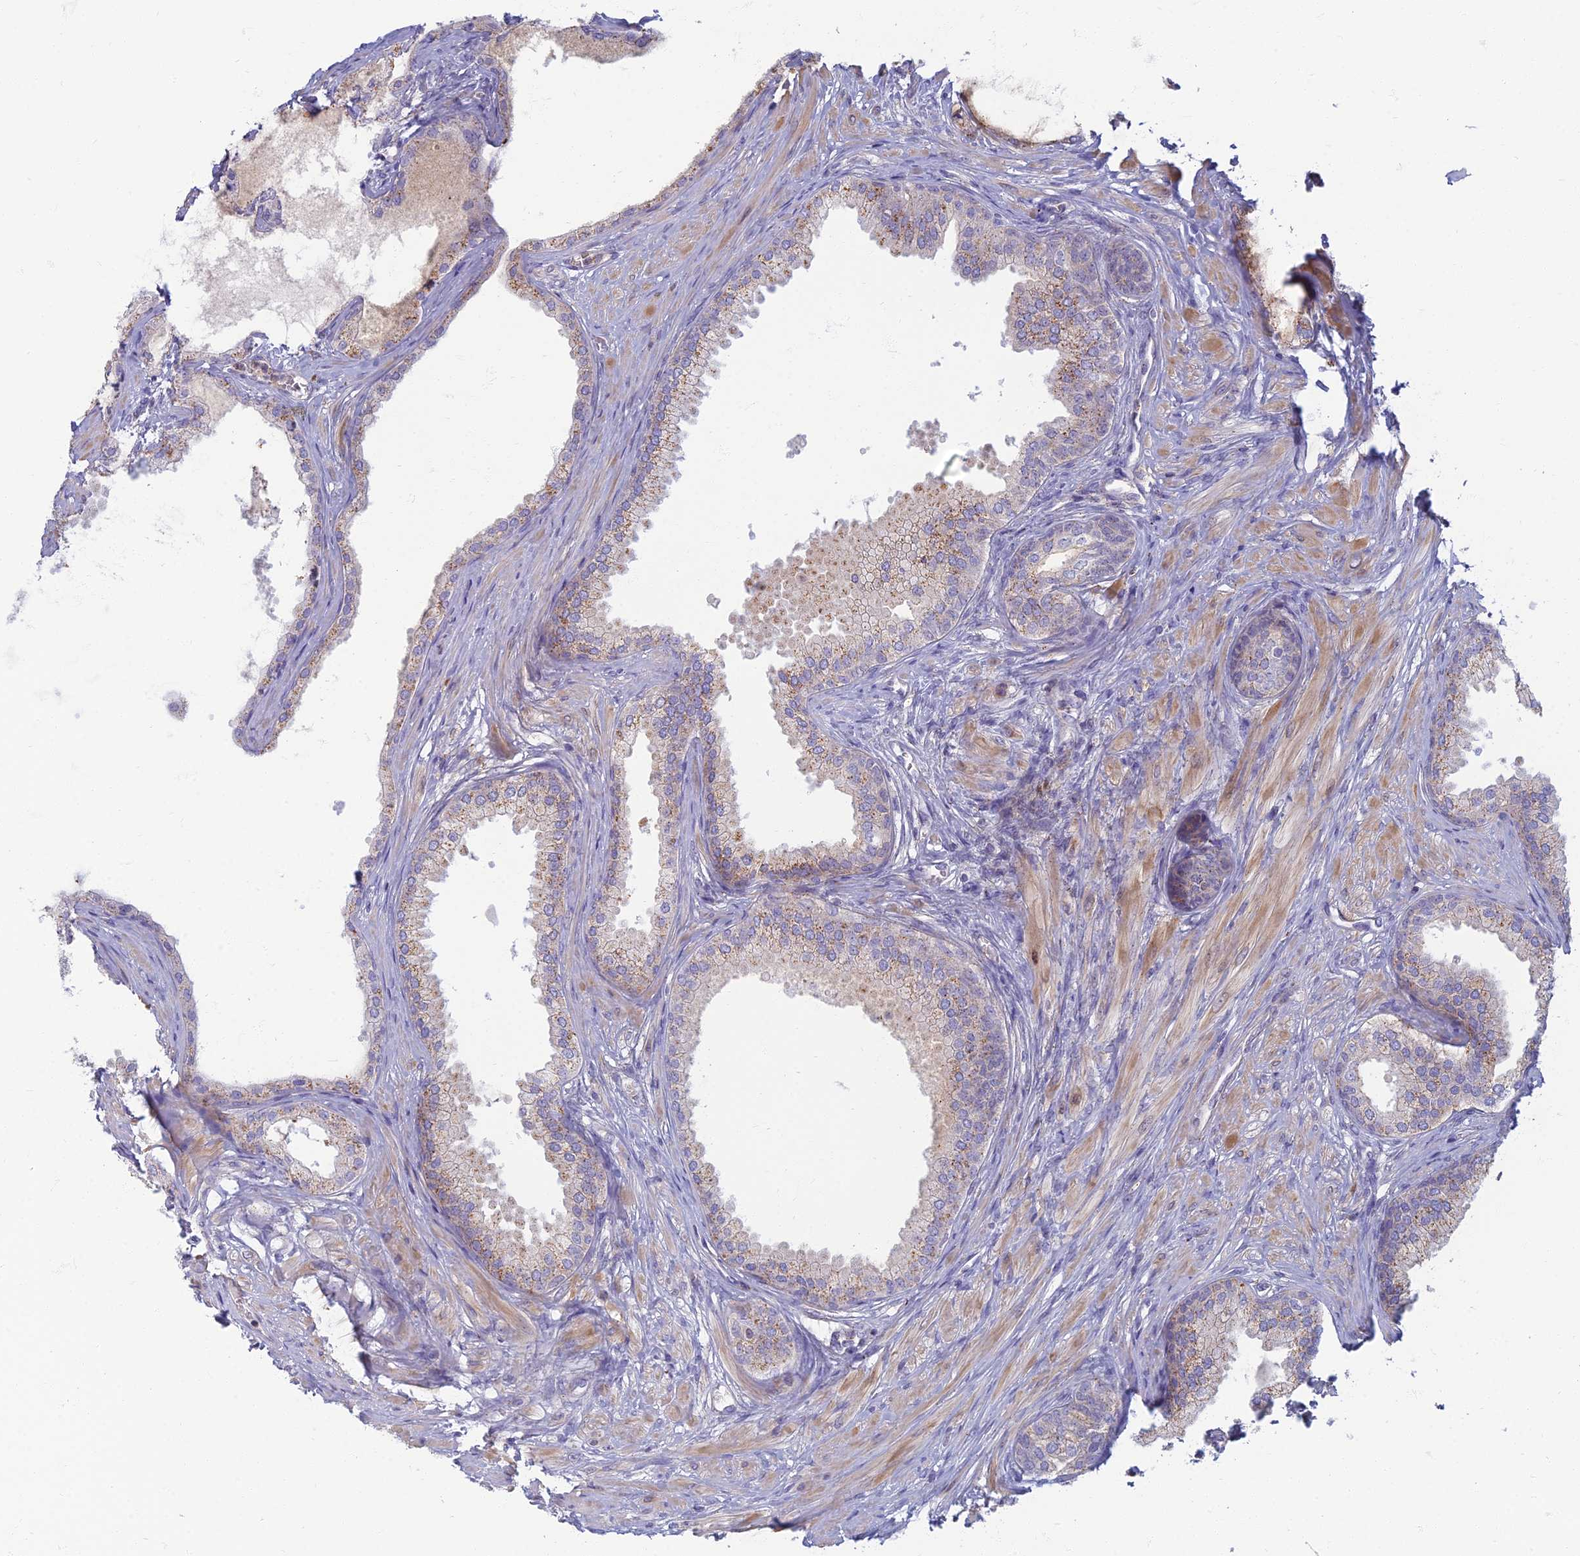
{"staining": {"intensity": "moderate", "quantity": "25%-75%", "location": "cytoplasmic/membranous"}, "tissue": "prostate cancer", "cell_type": "Tumor cells", "image_type": "cancer", "snomed": [{"axis": "morphology", "description": "Adenocarcinoma, High grade"}, {"axis": "topography", "description": "Prostate"}], "caption": "Human prostate high-grade adenocarcinoma stained for a protein (brown) demonstrates moderate cytoplasmic/membranous positive positivity in about 25%-75% of tumor cells.", "gene": "CHMP4B", "patient": {"sex": "male", "age": 59}}